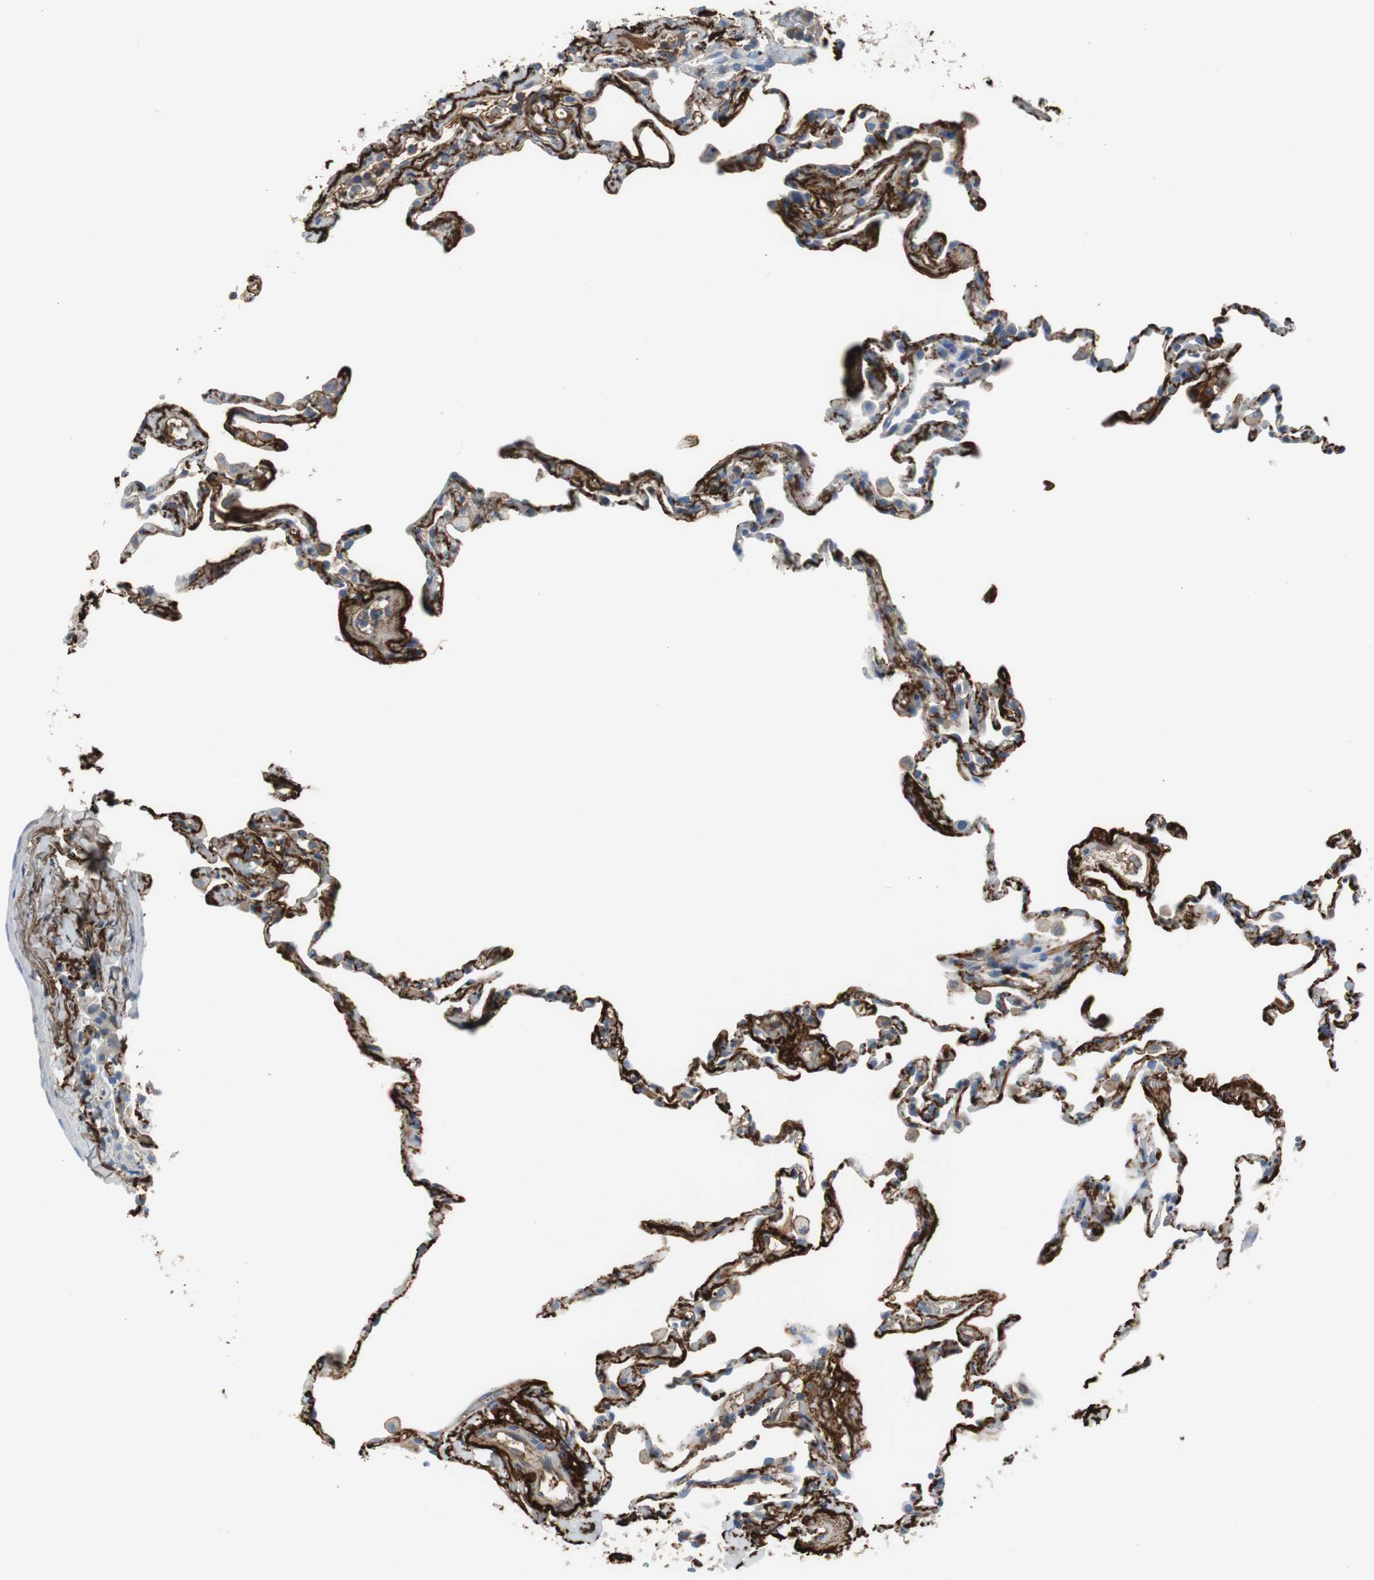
{"staining": {"intensity": "weak", "quantity": "25%-75%", "location": "cytoplasmic/membranous"}, "tissue": "lung", "cell_type": "Alveolar cells", "image_type": "normal", "snomed": [{"axis": "morphology", "description": "Normal tissue, NOS"}, {"axis": "topography", "description": "Lung"}], "caption": "A brown stain shows weak cytoplasmic/membranous positivity of a protein in alveolar cells of benign lung.", "gene": "APCS", "patient": {"sex": "male", "age": 59}}